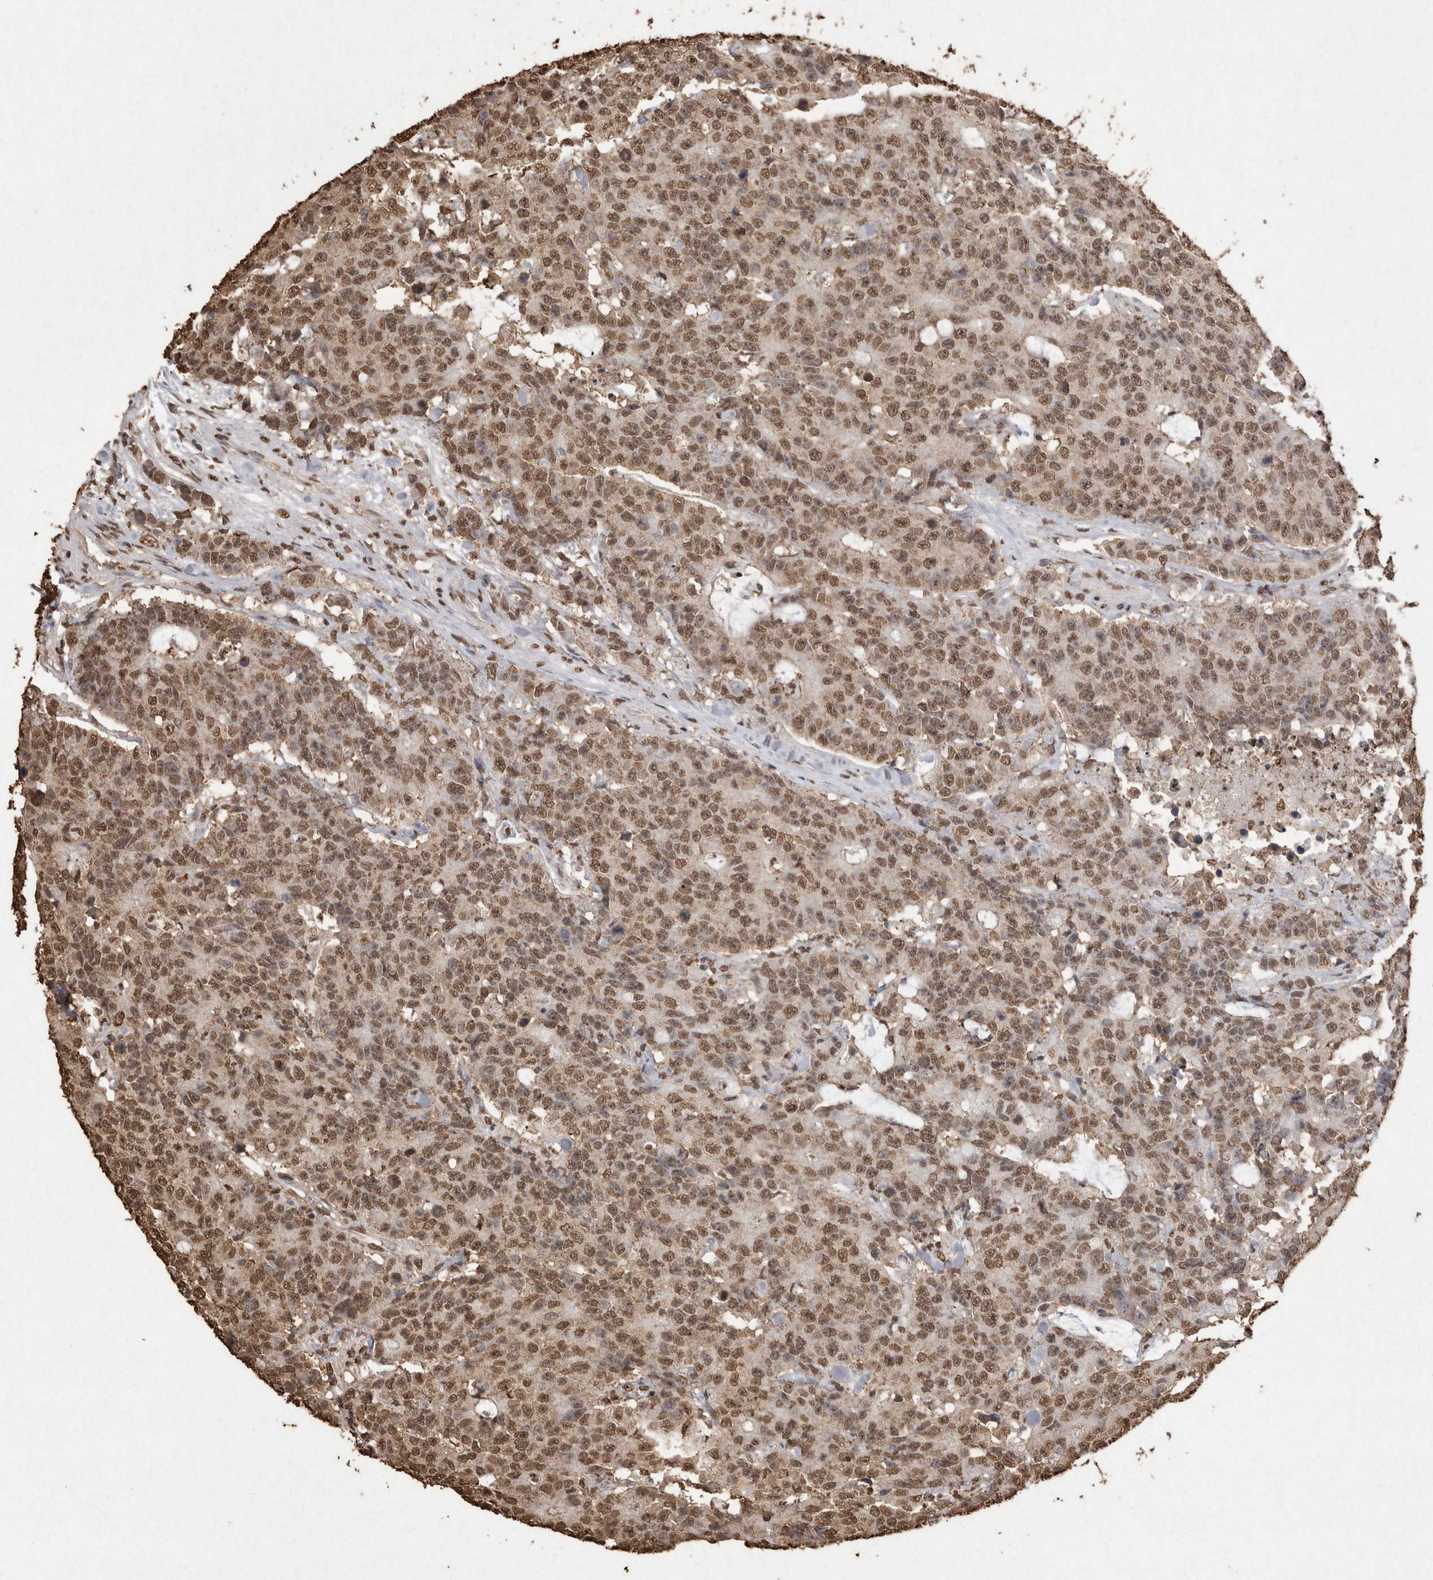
{"staining": {"intensity": "moderate", "quantity": ">75%", "location": "nuclear"}, "tissue": "colorectal cancer", "cell_type": "Tumor cells", "image_type": "cancer", "snomed": [{"axis": "morphology", "description": "Adenocarcinoma, NOS"}, {"axis": "topography", "description": "Colon"}], "caption": "Colorectal cancer was stained to show a protein in brown. There is medium levels of moderate nuclear positivity in approximately >75% of tumor cells. The protein is shown in brown color, while the nuclei are stained blue.", "gene": "POU5F1", "patient": {"sex": "female", "age": 86}}